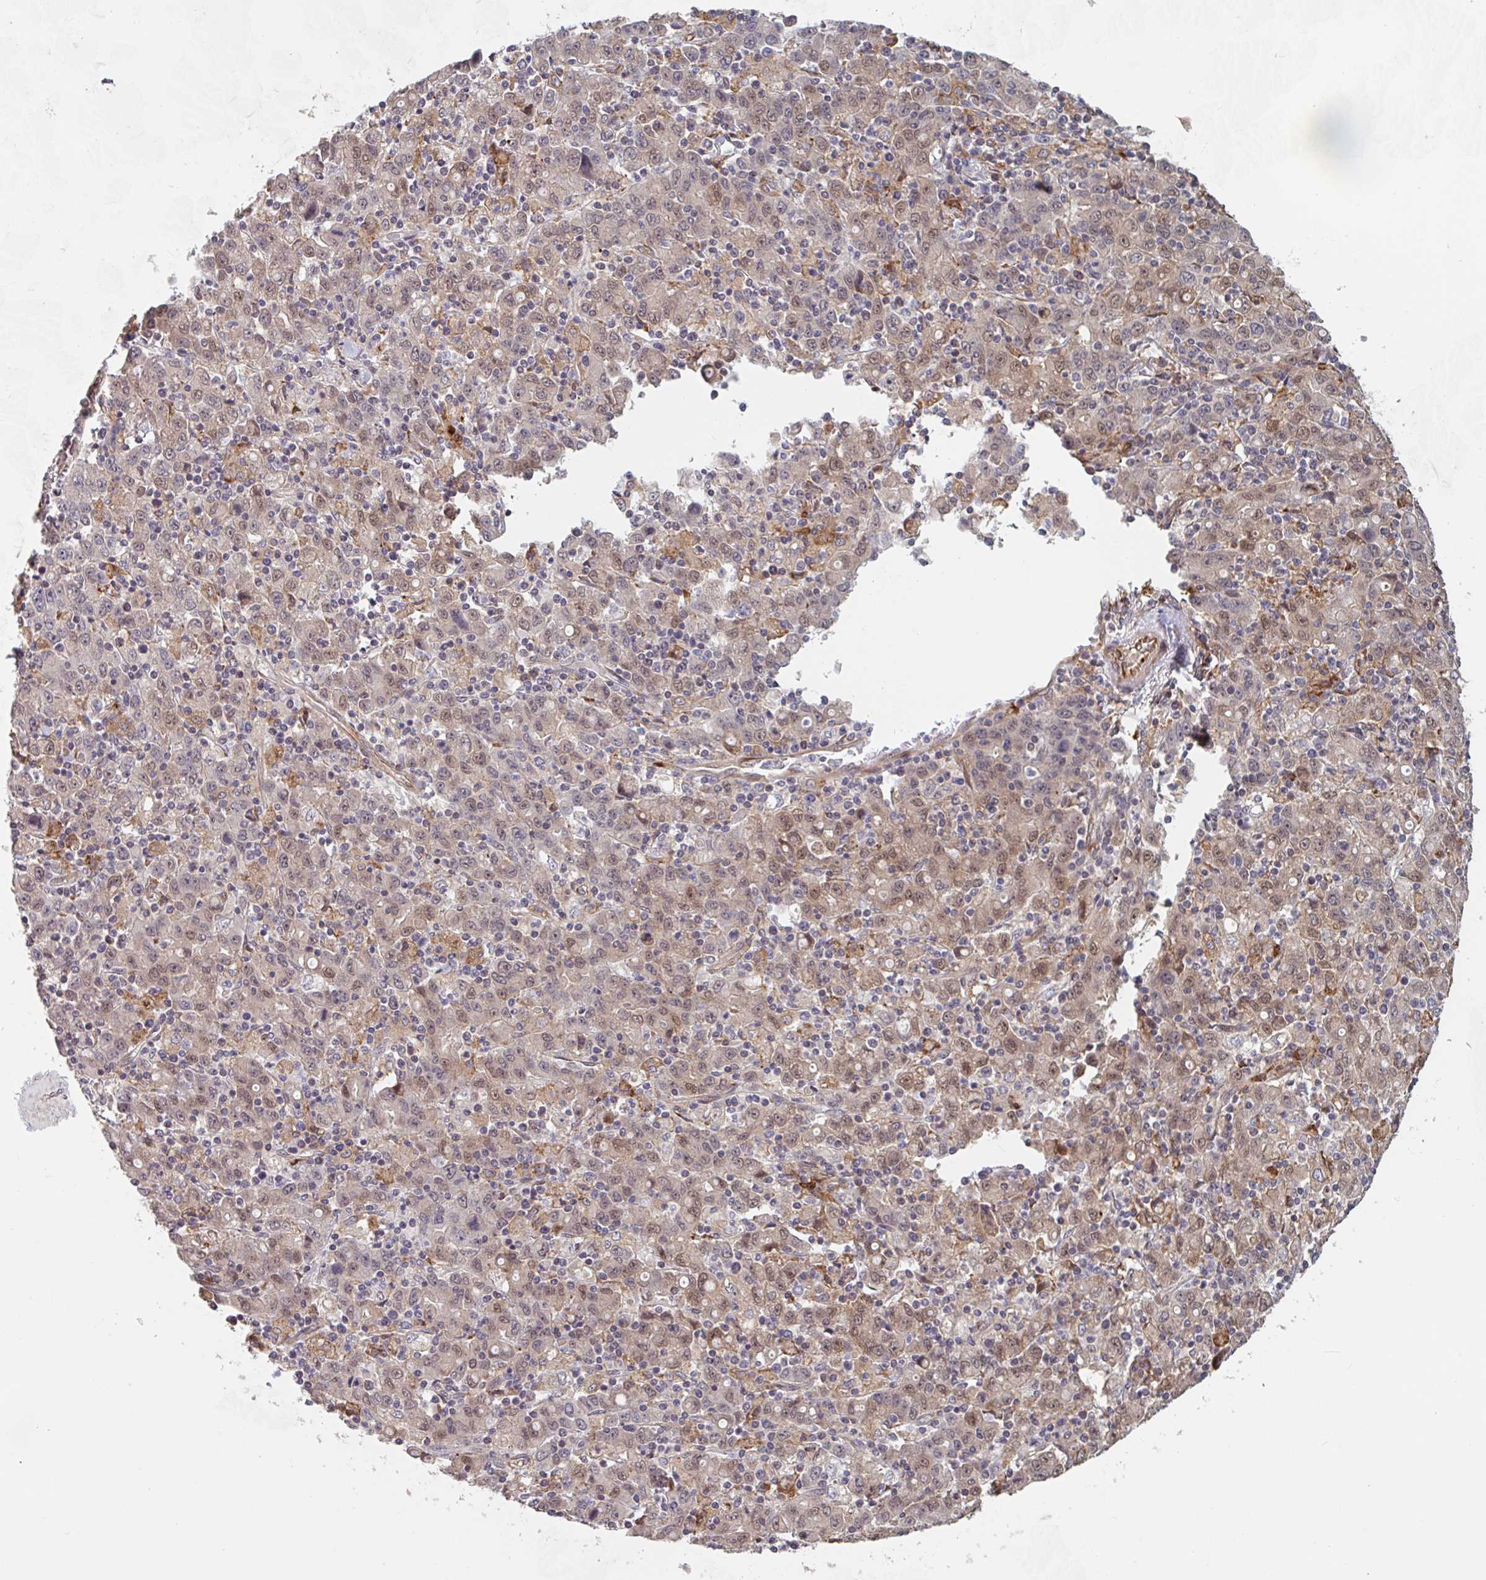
{"staining": {"intensity": "weak", "quantity": "25%-75%", "location": "cytoplasmic/membranous,nuclear"}, "tissue": "stomach cancer", "cell_type": "Tumor cells", "image_type": "cancer", "snomed": [{"axis": "morphology", "description": "Adenocarcinoma, NOS"}, {"axis": "topography", "description": "Stomach, upper"}], "caption": "Immunohistochemistry of stomach cancer shows low levels of weak cytoplasmic/membranous and nuclear staining in about 25%-75% of tumor cells.", "gene": "NUB1", "patient": {"sex": "male", "age": 69}}